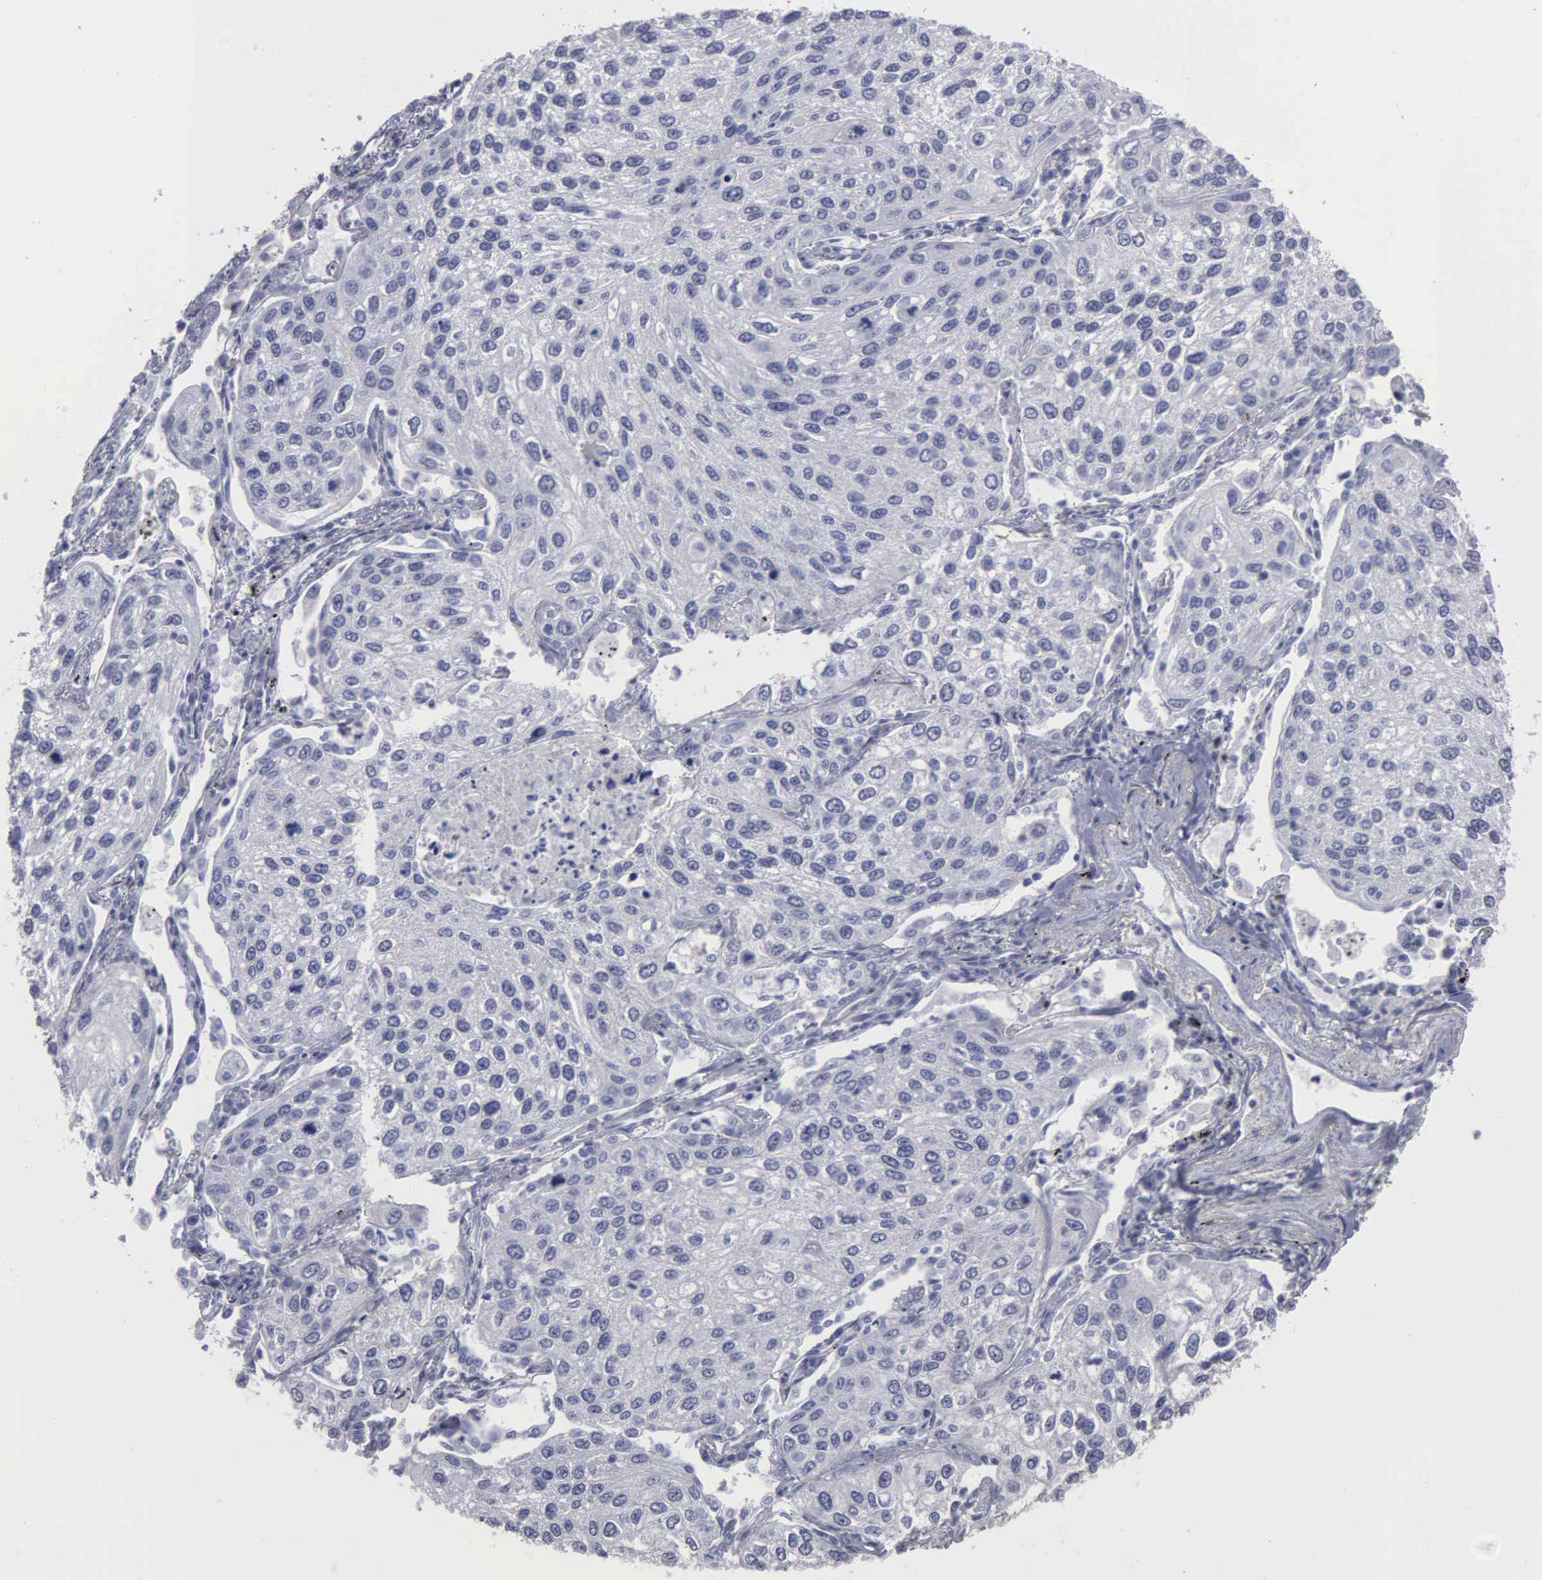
{"staining": {"intensity": "negative", "quantity": "none", "location": "none"}, "tissue": "lung cancer", "cell_type": "Tumor cells", "image_type": "cancer", "snomed": [{"axis": "morphology", "description": "Squamous cell carcinoma, NOS"}, {"axis": "topography", "description": "Lung"}], "caption": "Human lung cancer stained for a protein using immunohistochemistry (IHC) displays no positivity in tumor cells.", "gene": "UPB1", "patient": {"sex": "male", "age": 75}}